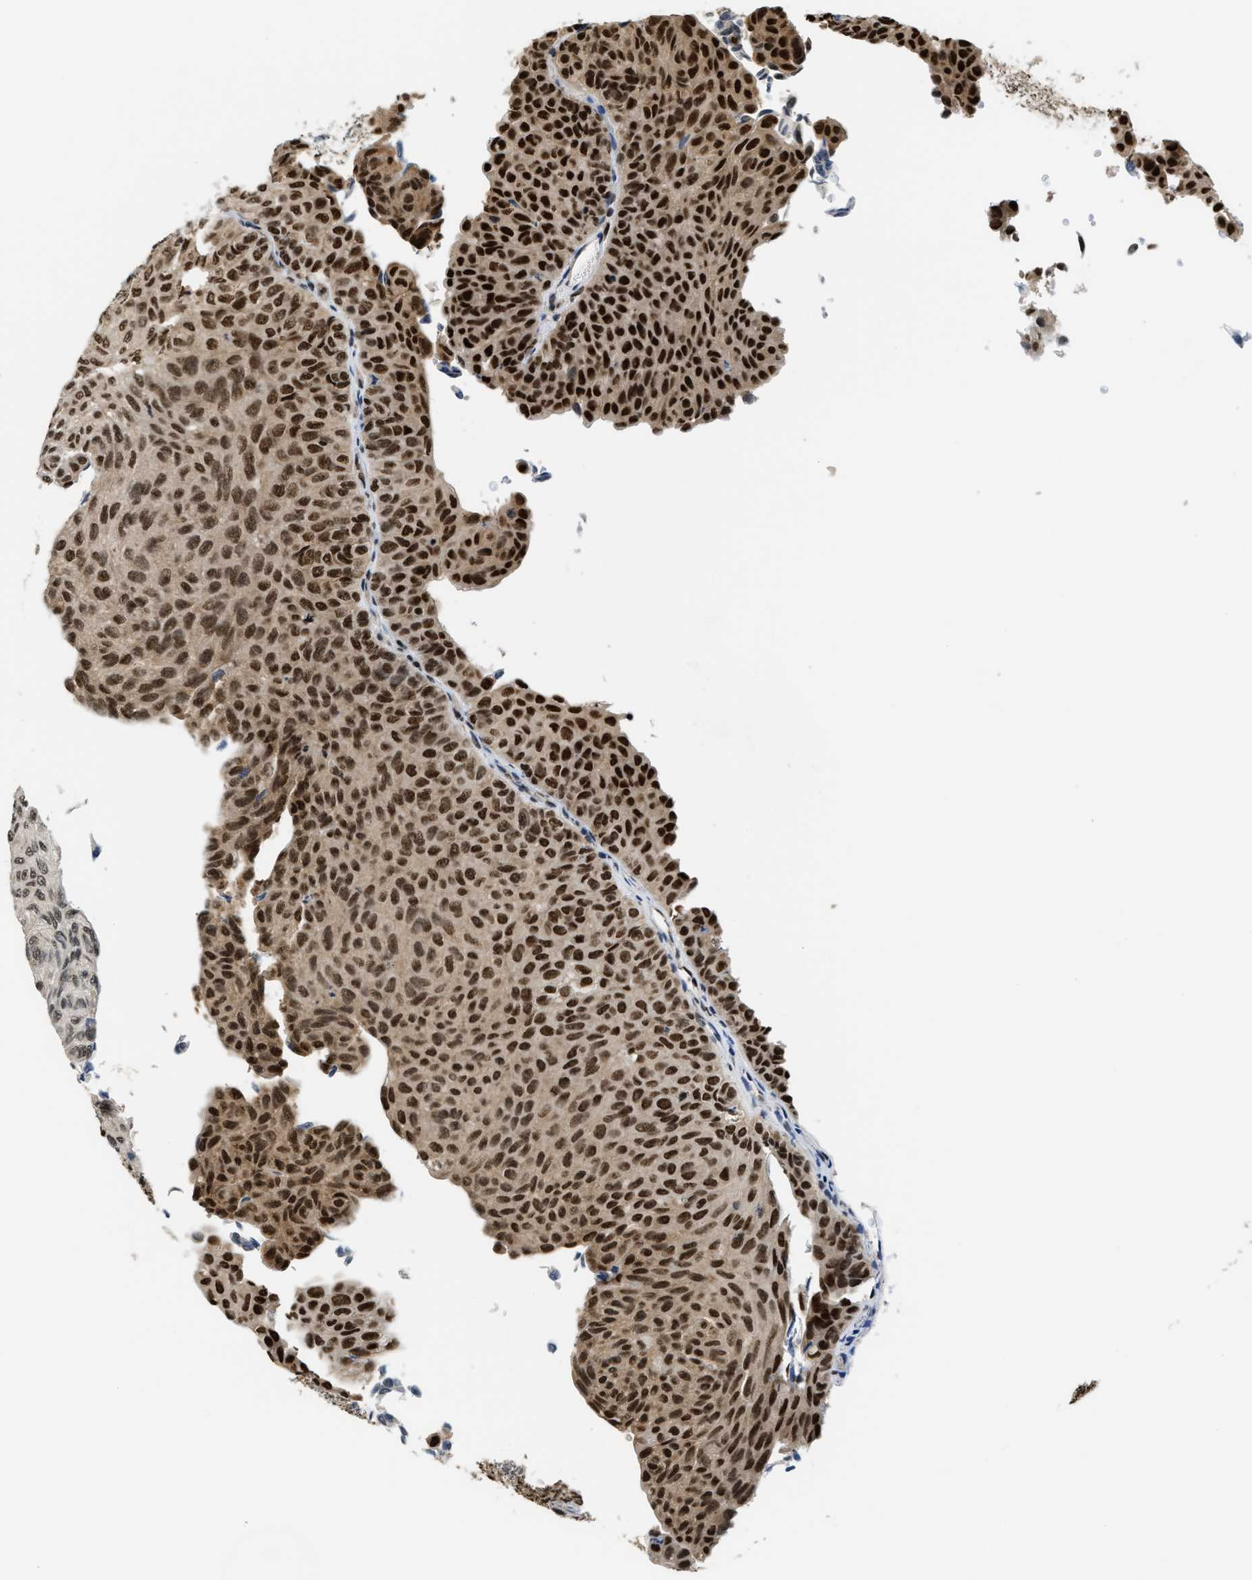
{"staining": {"intensity": "strong", "quantity": "25%-75%", "location": "nuclear"}, "tissue": "urothelial cancer", "cell_type": "Tumor cells", "image_type": "cancer", "snomed": [{"axis": "morphology", "description": "Urothelial carcinoma, Low grade"}, {"axis": "topography", "description": "Urinary bladder"}], "caption": "Tumor cells show high levels of strong nuclear positivity in approximately 25%-75% of cells in urothelial carcinoma (low-grade). Nuclei are stained in blue.", "gene": "CCNDBP1", "patient": {"sex": "male", "age": 78}}